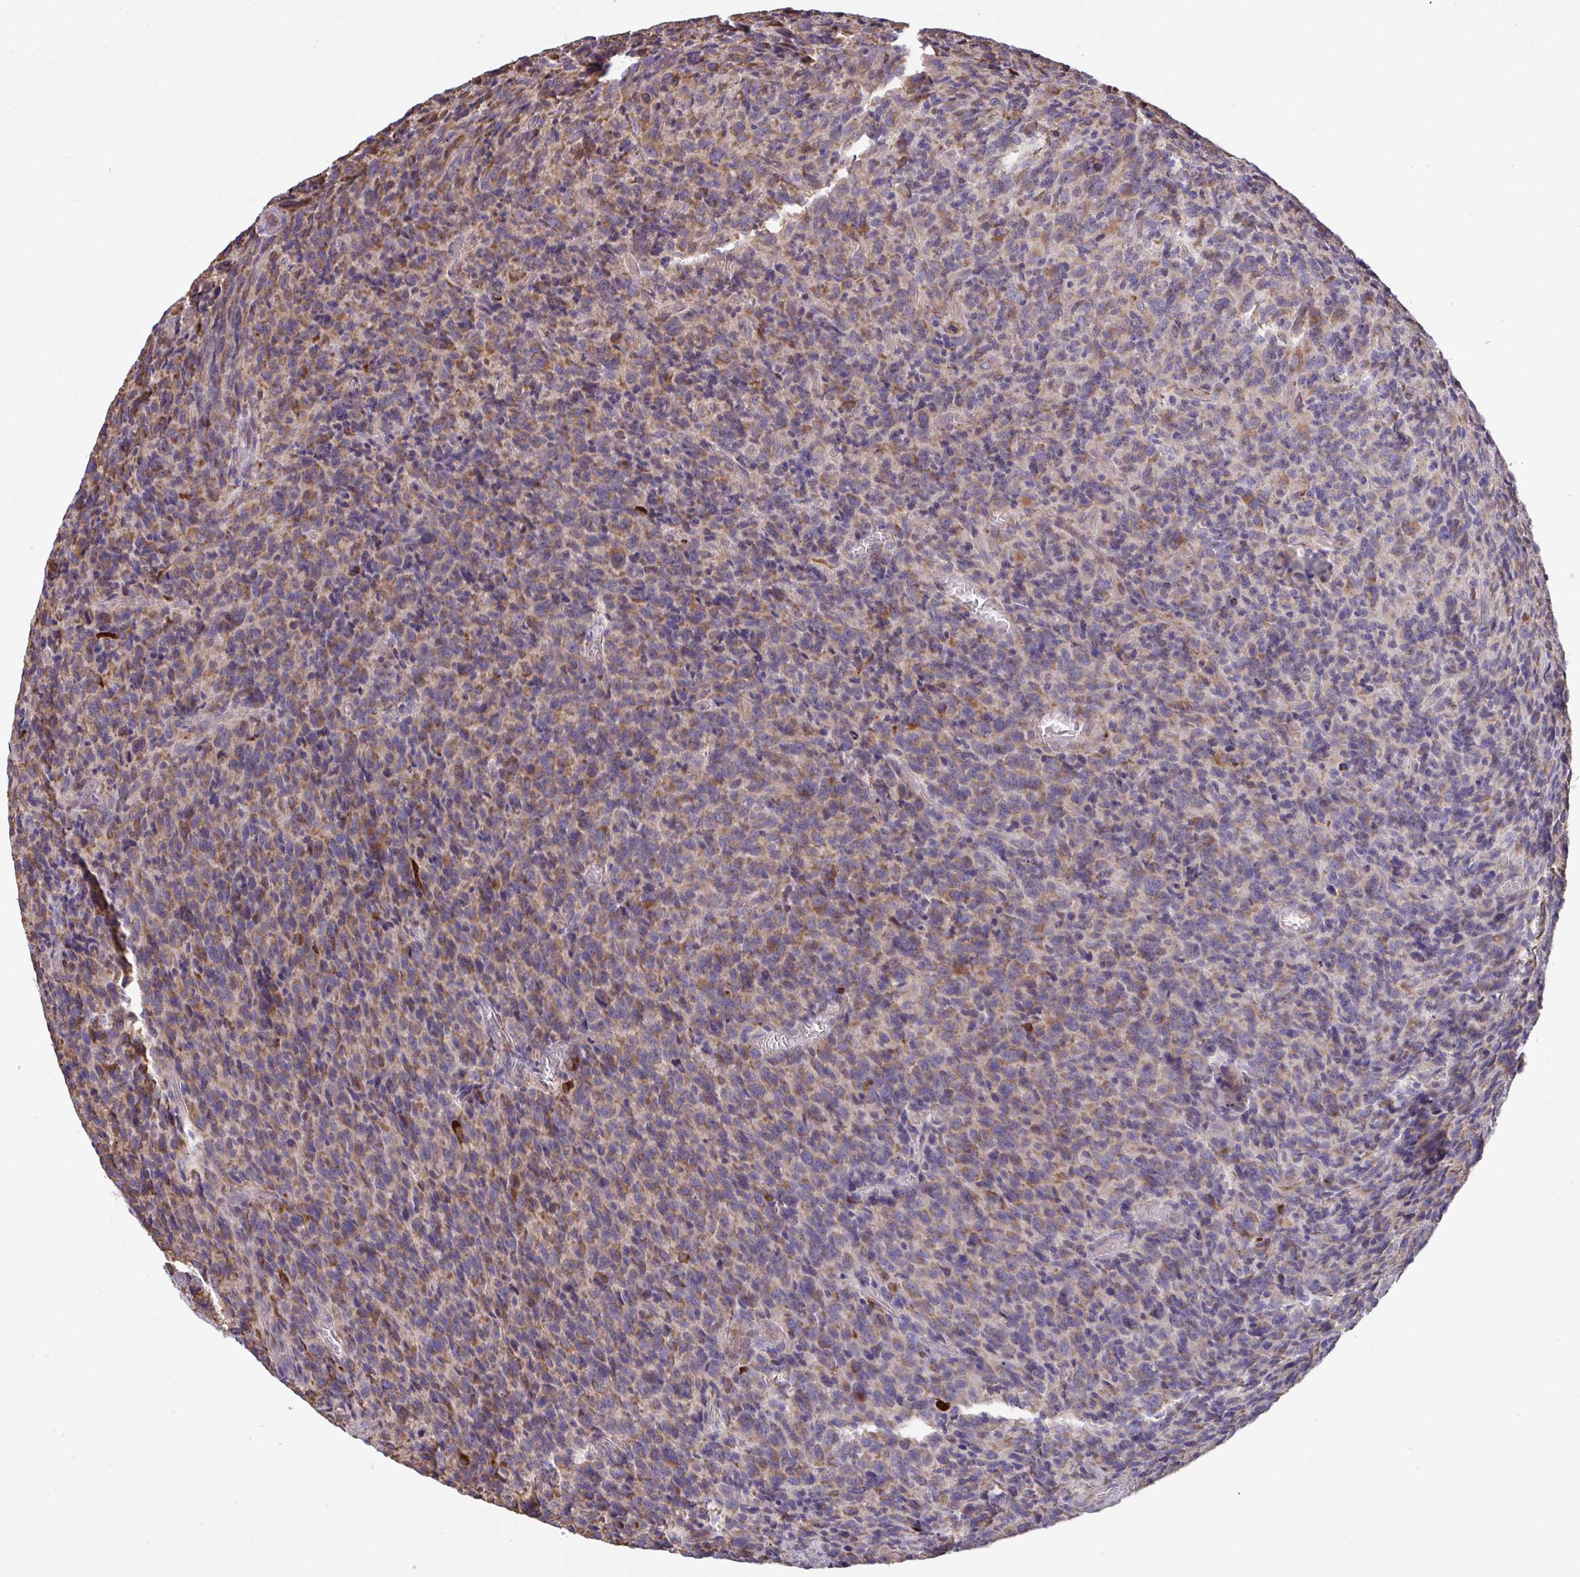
{"staining": {"intensity": "weak", "quantity": "25%-75%", "location": "cytoplasmic/membranous"}, "tissue": "glioma", "cell_type": "Tumor cells", "image_type": "cancer", "snomed": [{"axis": "morphology", "description": "Glioma, malignant, High grade"}, {"axis": "topography", "description": "Brain"}], "caption": "Tumor cells demonstrate low levels of weak cytoplasmic/membranous positivity in approximately 25%-75% of cells in human glioma.", "gene": "MYMK", "patient": {"sex": "male", "age": 76}}